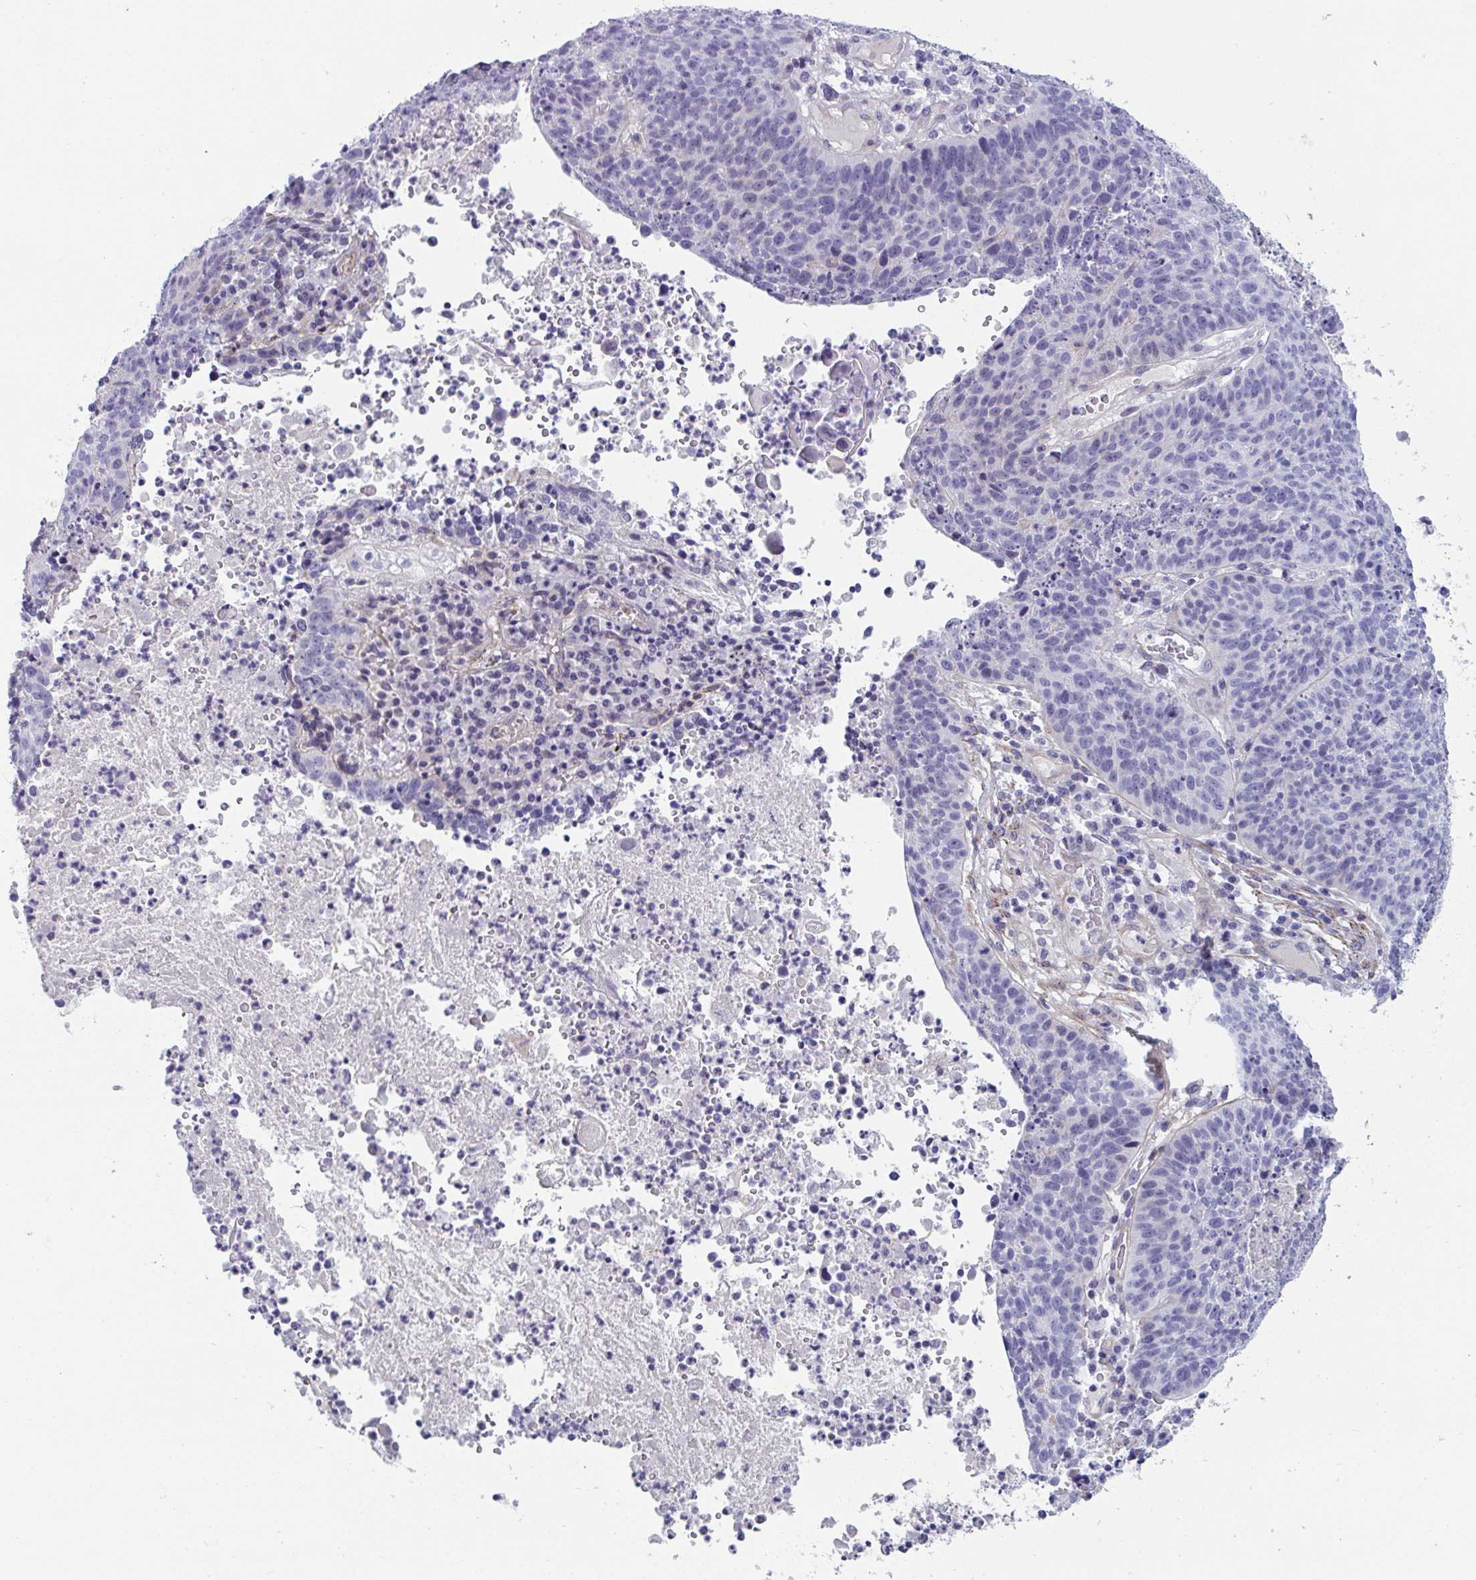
{"staining": {"intensity": "negative", "quantity": "none", "location": "none"}, "tissue": "lung cancer", "cell_type": "Tumor cells", "image_type": "cancer", "snomed": [{"axis": "morphology", "description": "Squamous cell carcinoma, NOS"}, {"axis": "topography", "description": "Lung"}], "caption": "Immunohistochemical staining of lung cancer exhibits no significant positivity in tumor cells. (Immunohistochemistry (ihc), brightfield microscopy, high magnification).", "gene": "OR5P3", "patient": {"sex": "male", "age": 63}}